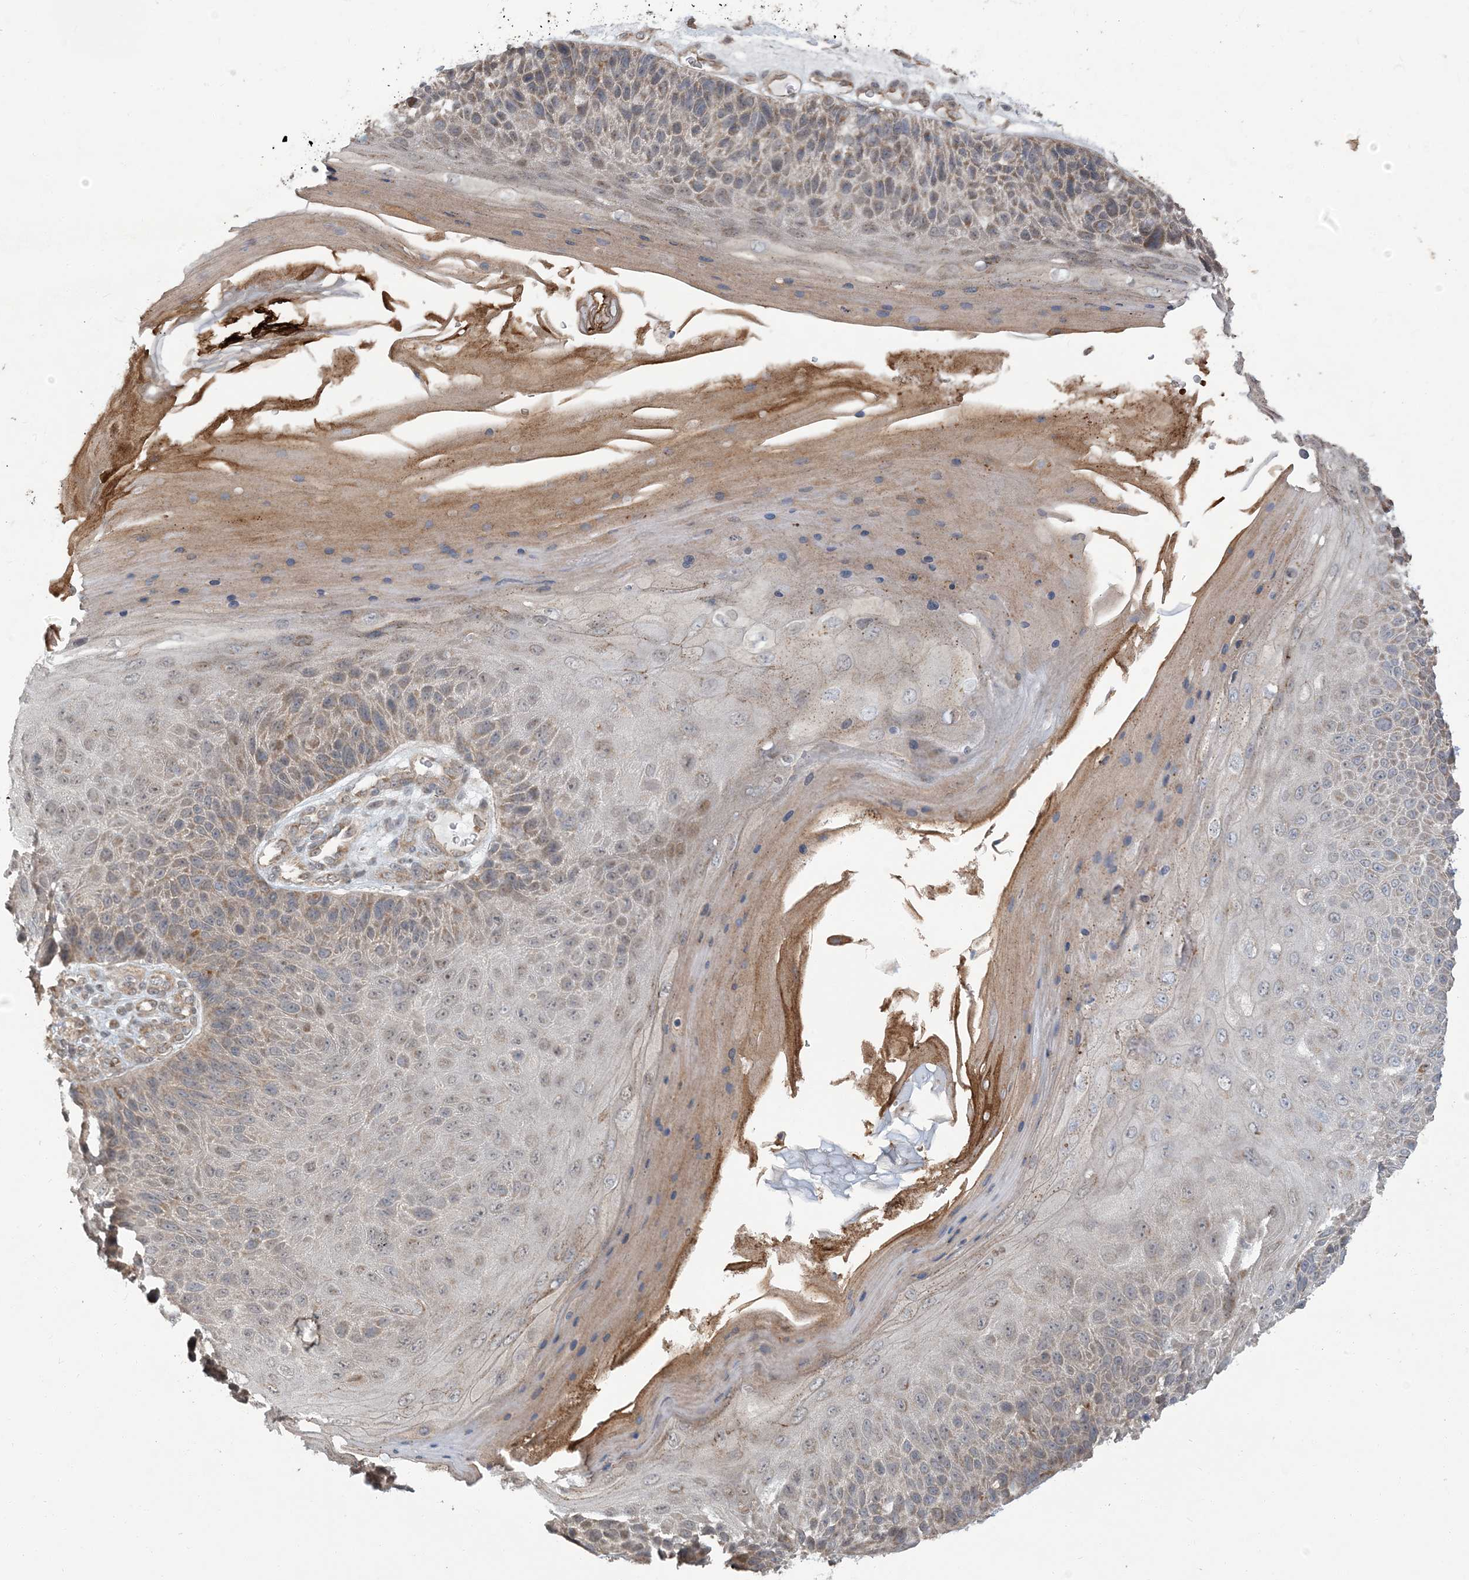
{"staining": {"intensity": "moderate", "quantity": "25%-75%", "location": "cytoplasmic/membranous"}, "tissue": "skin cancer", "cell_type": "Tumor cells", "image_type": "cancer", "snomed": [{"axis": "morphology", "description": "Squamous cell carcinoma, NOS"}, {"axis": "topography", "description": "Skin"}], "caption": "Protein staining of skin squamous cell carcinoma tissue reveals moderate cytoplasmic/membranous positivity in about 25%-75% of tumor cells.", "gene": "ERI2", "patient": {"sex": "female", "age": 88}}